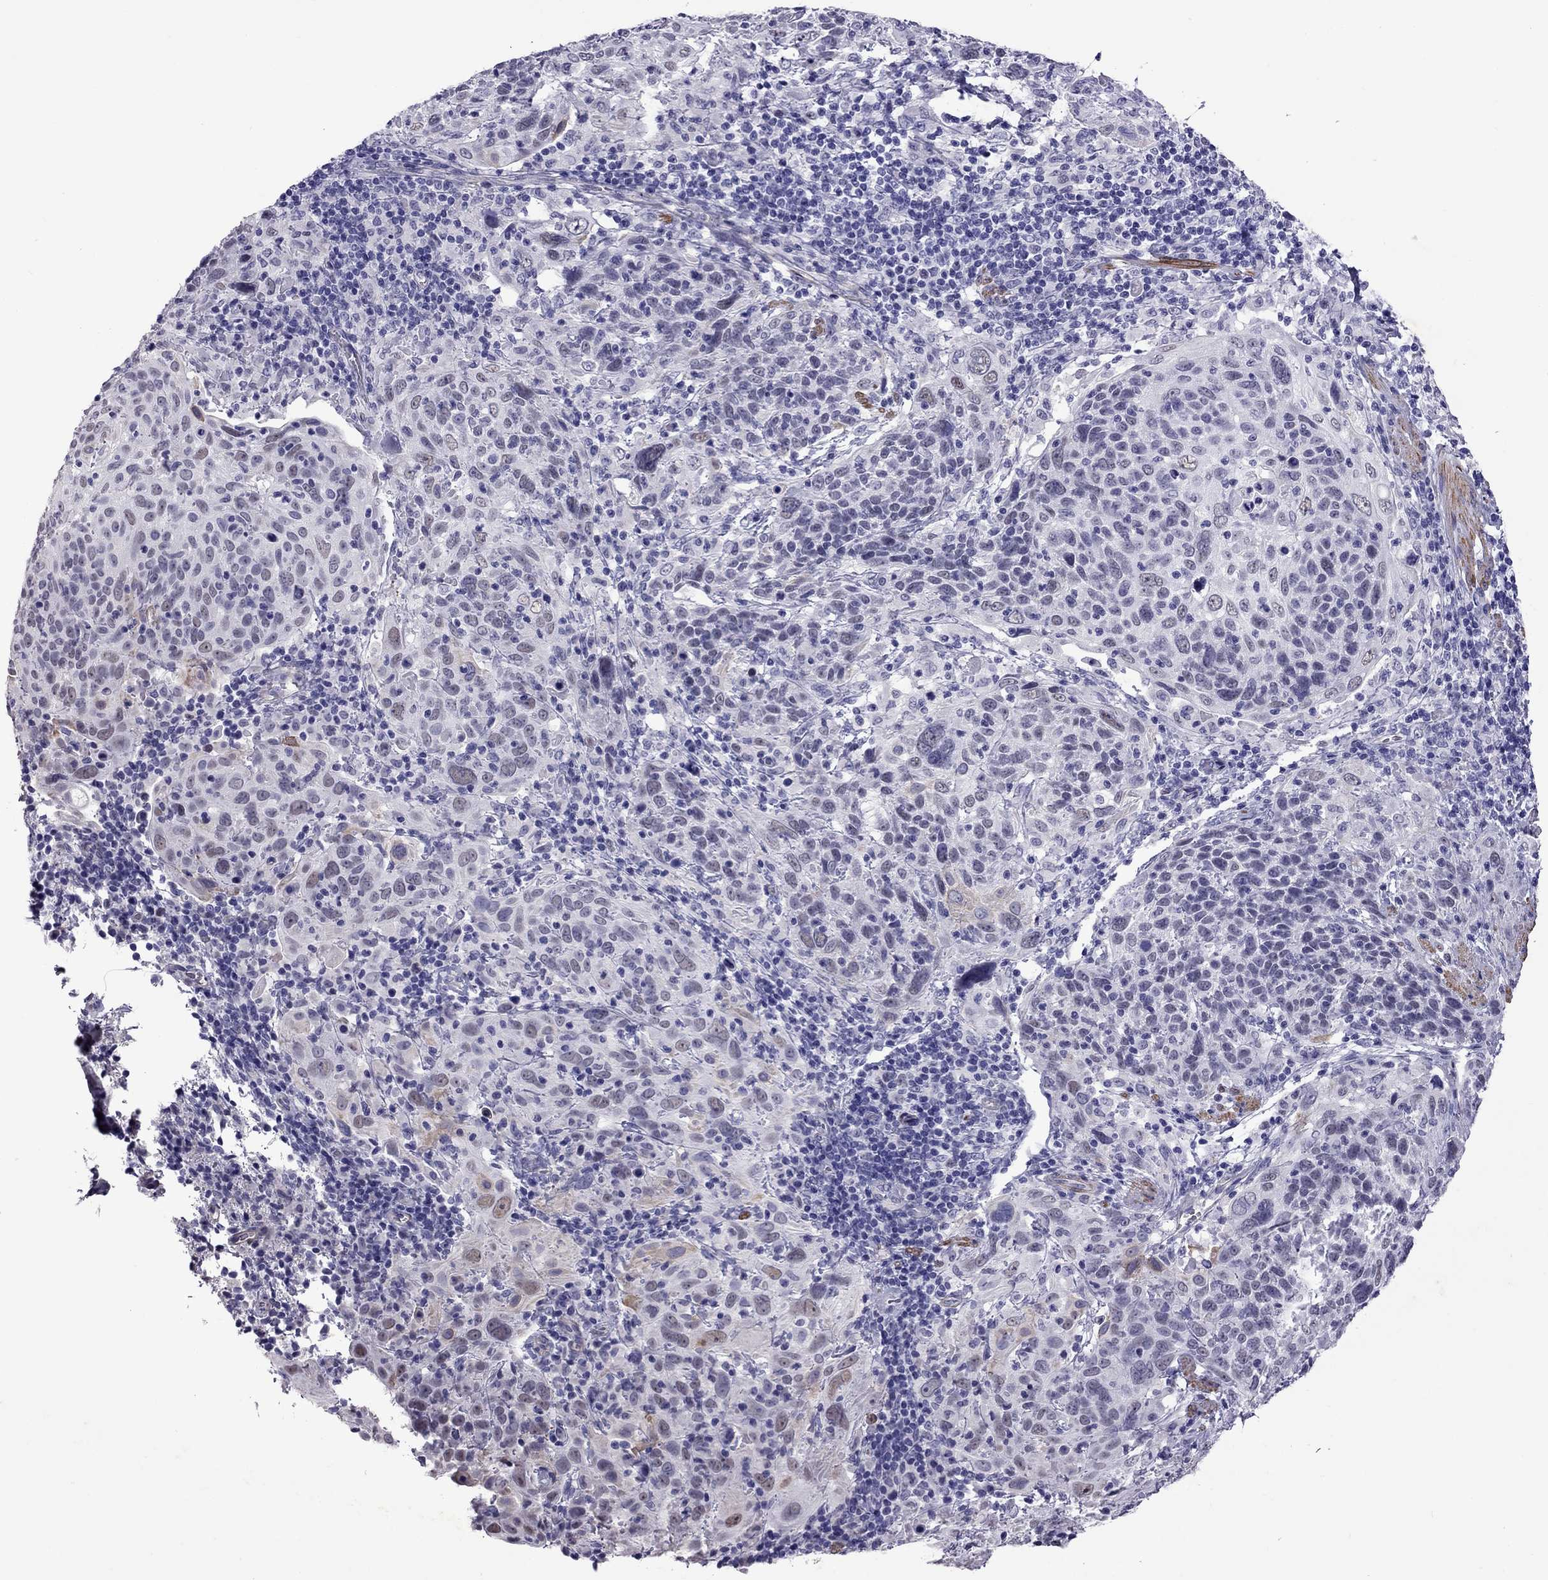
{"staining": {"intensity": "negative", "quantity": "none", "location": "none"}, "tissue": "cervical cancer", "cell_type": "Tumor cells", "image_type": "cancer", "snomed": [{"axis": "morphology", "description": "Squamous cell carcinoma, NOS"}, {"axis": "topography", "description": "Cervix"}], "caption": "This is a micrograph of IHC staining of cervical cancer (squamous cell carcinoma), which shows no positivity in tumor cells.", "gene": "CHRNA5", "patient": {"sex": "female", "age": 61}}